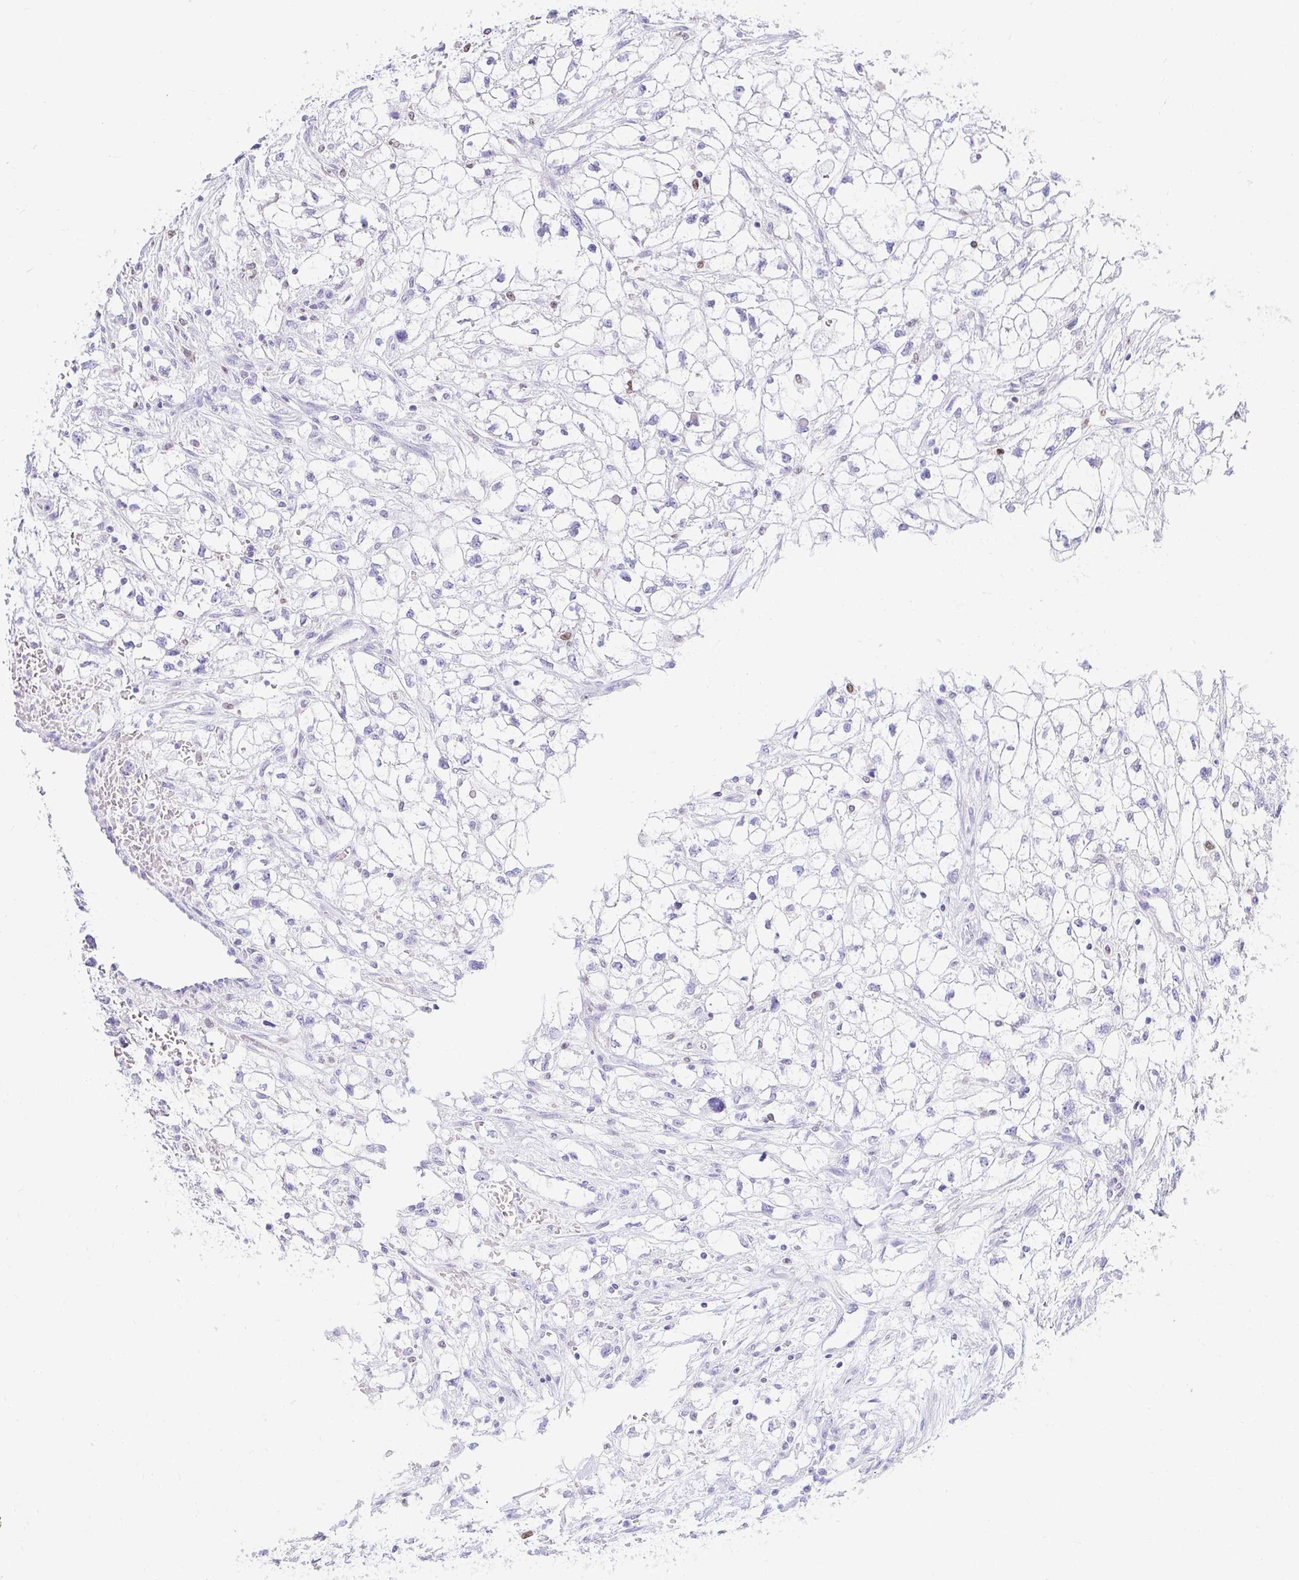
{"staining": {"intensity": "negative", "quantity": "none", "location": "none"}, "tissue": "renal cancer", "cell_type": "Tumor cells", "image_type": "cancer", "snomed": [{"axis": "morphology", "description": "Adenocarcinoma, NOS"}, {"axis": "topography", "description": "Kidney"}], "caption": "Immunohistochemistry (IHC) of human renal cancer (adenocarcinoma) exhibits no expression in tumor cells. The staining is performed using DAB (3,3'-diaminobenzidine) brown chromogen with nuclei counter-stained in using hematoxylin.", "gene": "CAPSL", "patient": {"sex": "male", "age": 59}}